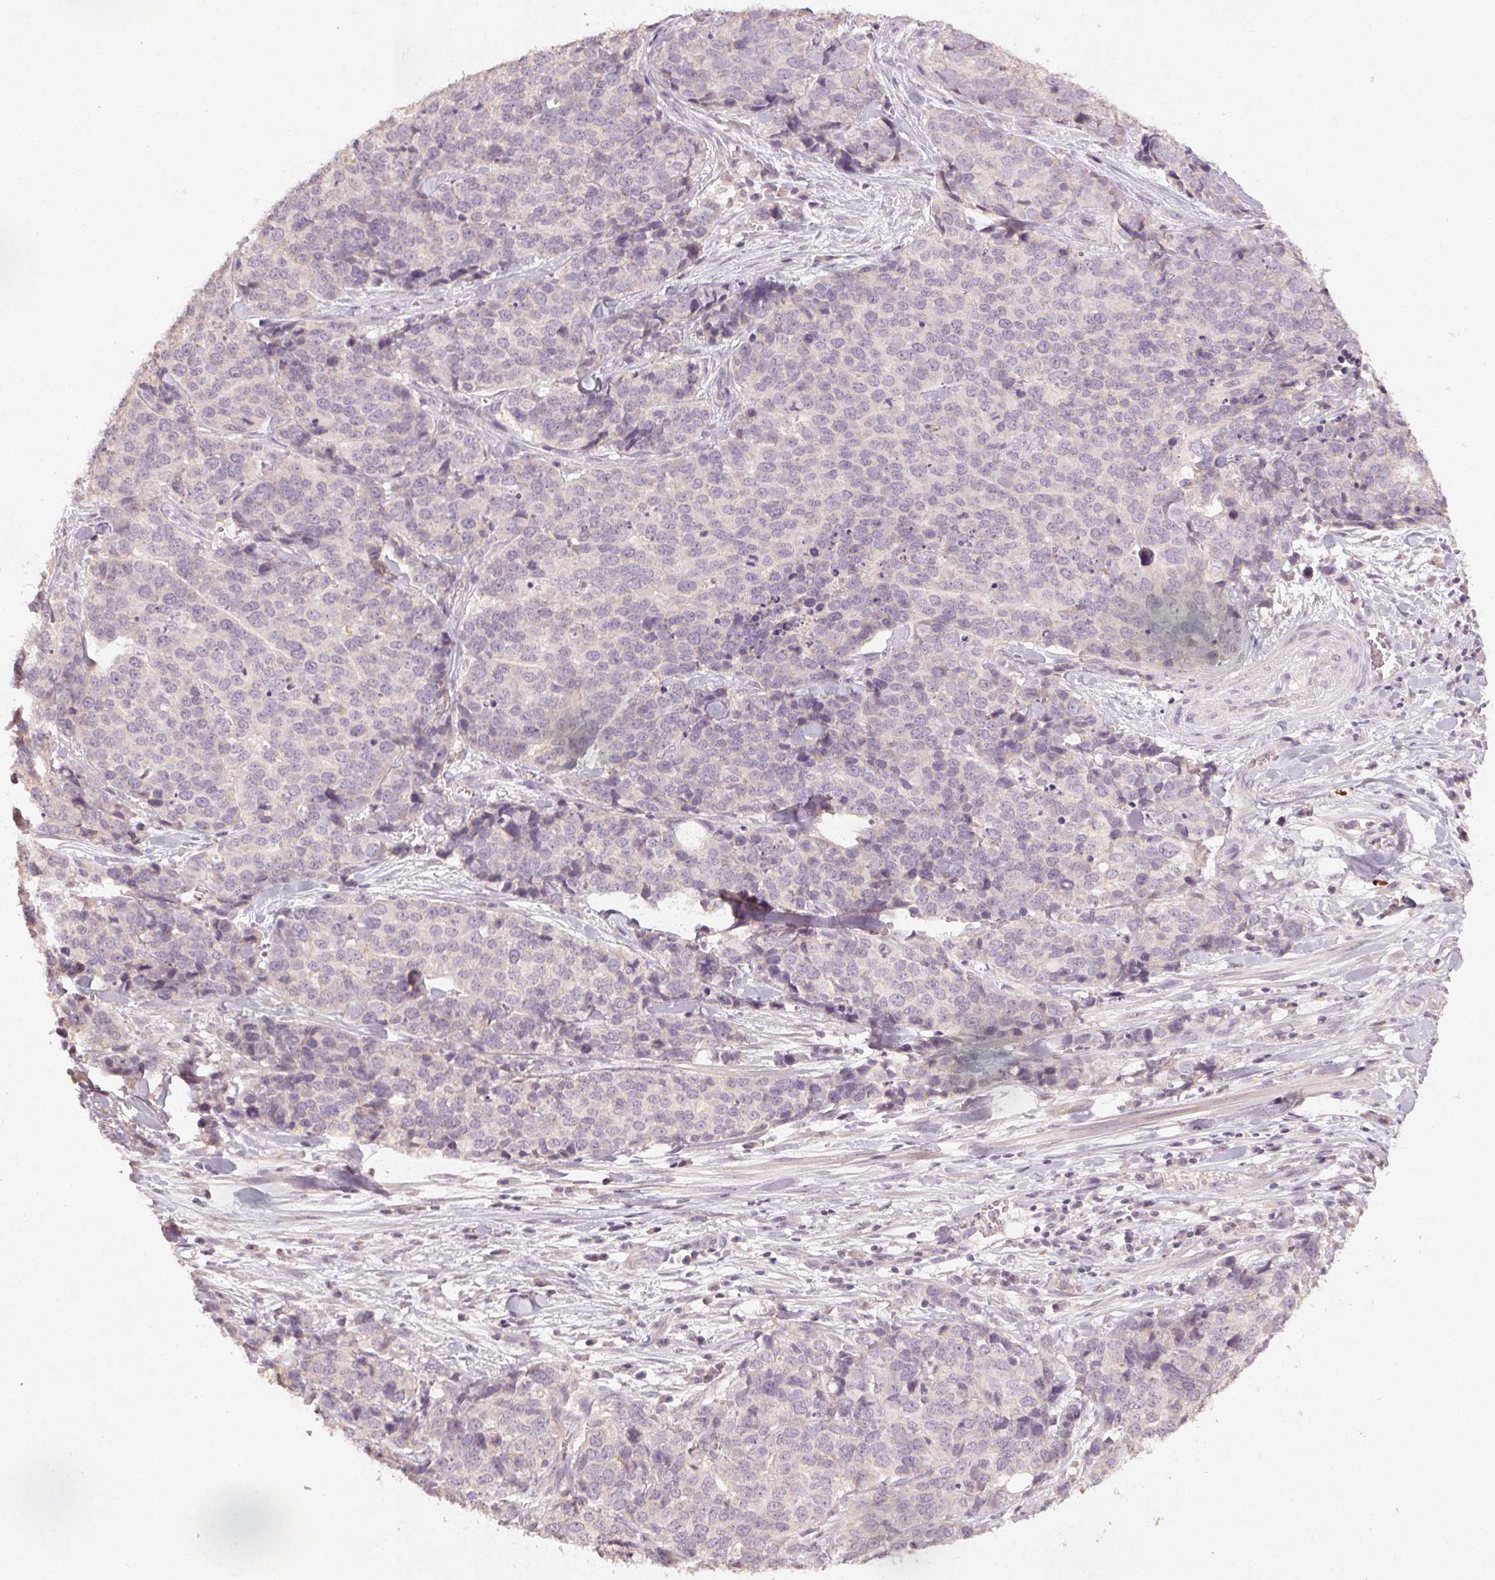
{"staining": {"intensity": "negative", "quantity": "none", "location": "none"}, "tissue": "ovarian cancer", "cell_type": "Tumor cells", "image_type": "cancer", "snomed": [{"axis": "morphology", "description": "Carcinoma, endometroid"}, {"axis": "topography", "description": "Ovary"}], "caption": "Ovarian cancer was stained to show a protein in brown. There is no significant staining in tumor cells.", "gene": "KLRC3", "patient": {"sex": "female", "age": 65}}